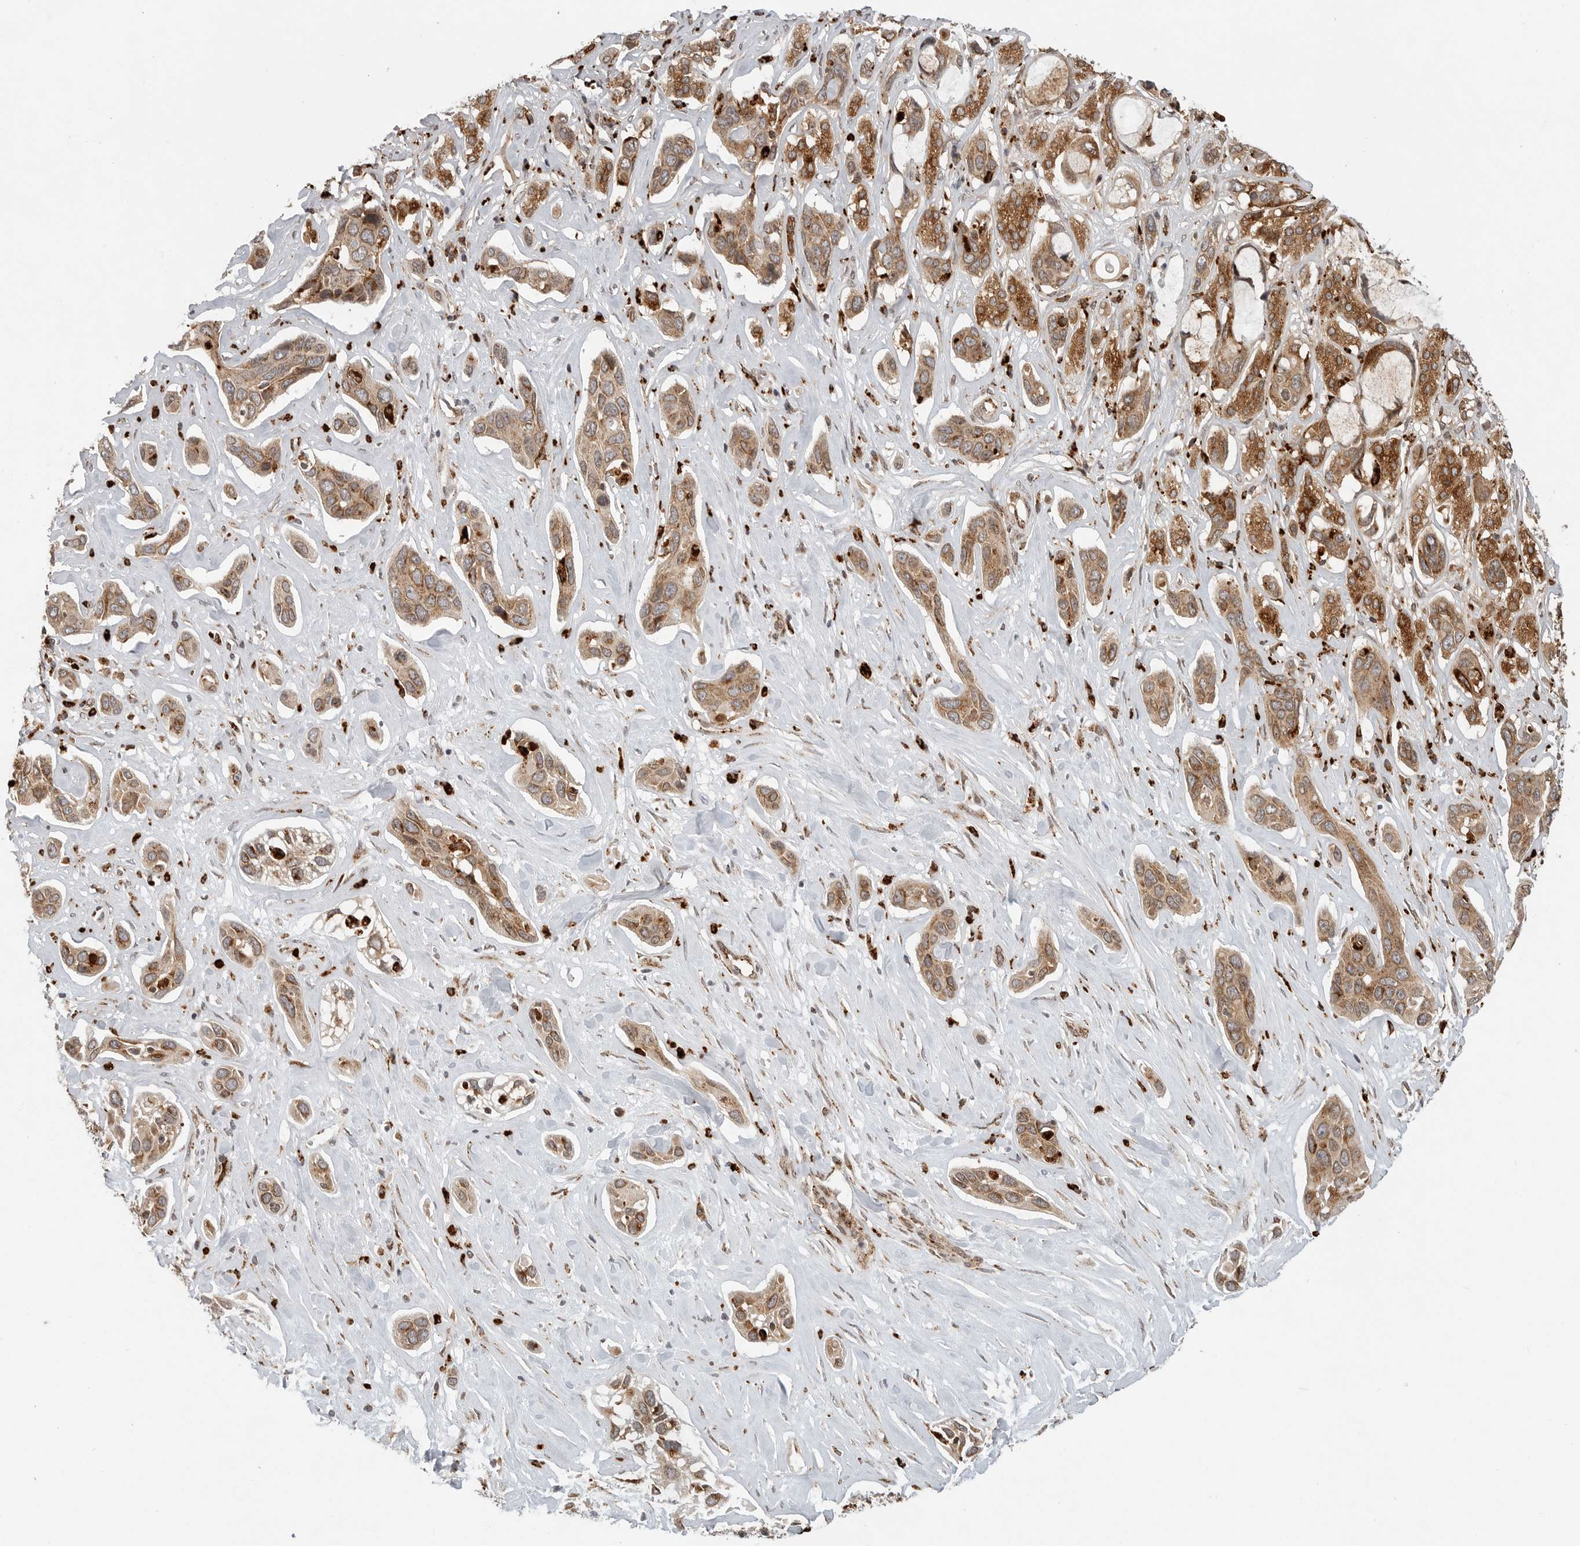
{"staining": {"intensity": "moderate", "quantity": ">75%", "location": "cytoplasmic/membranous"}, "tissue": "pancreatic cancer", "cell_type": "Tumor cells", "image_type": "cancer", "snomed": [{"axis": "morphology", "description": "Adenocarcinoma, NOS"}, {"axis": "topography", "description": "Pancreas"}], "caption": "Immunohistochemistry (DAB) staining of pancreatic adenocarcinoma displays moderate cytoplasmic/membranous protein expression in approximately >75% of tumor cells. (DAB IHC with brightfield microscopy, high magnification).", "gene": "IDUA", "patient": {"sex": "female", "age": 60}}